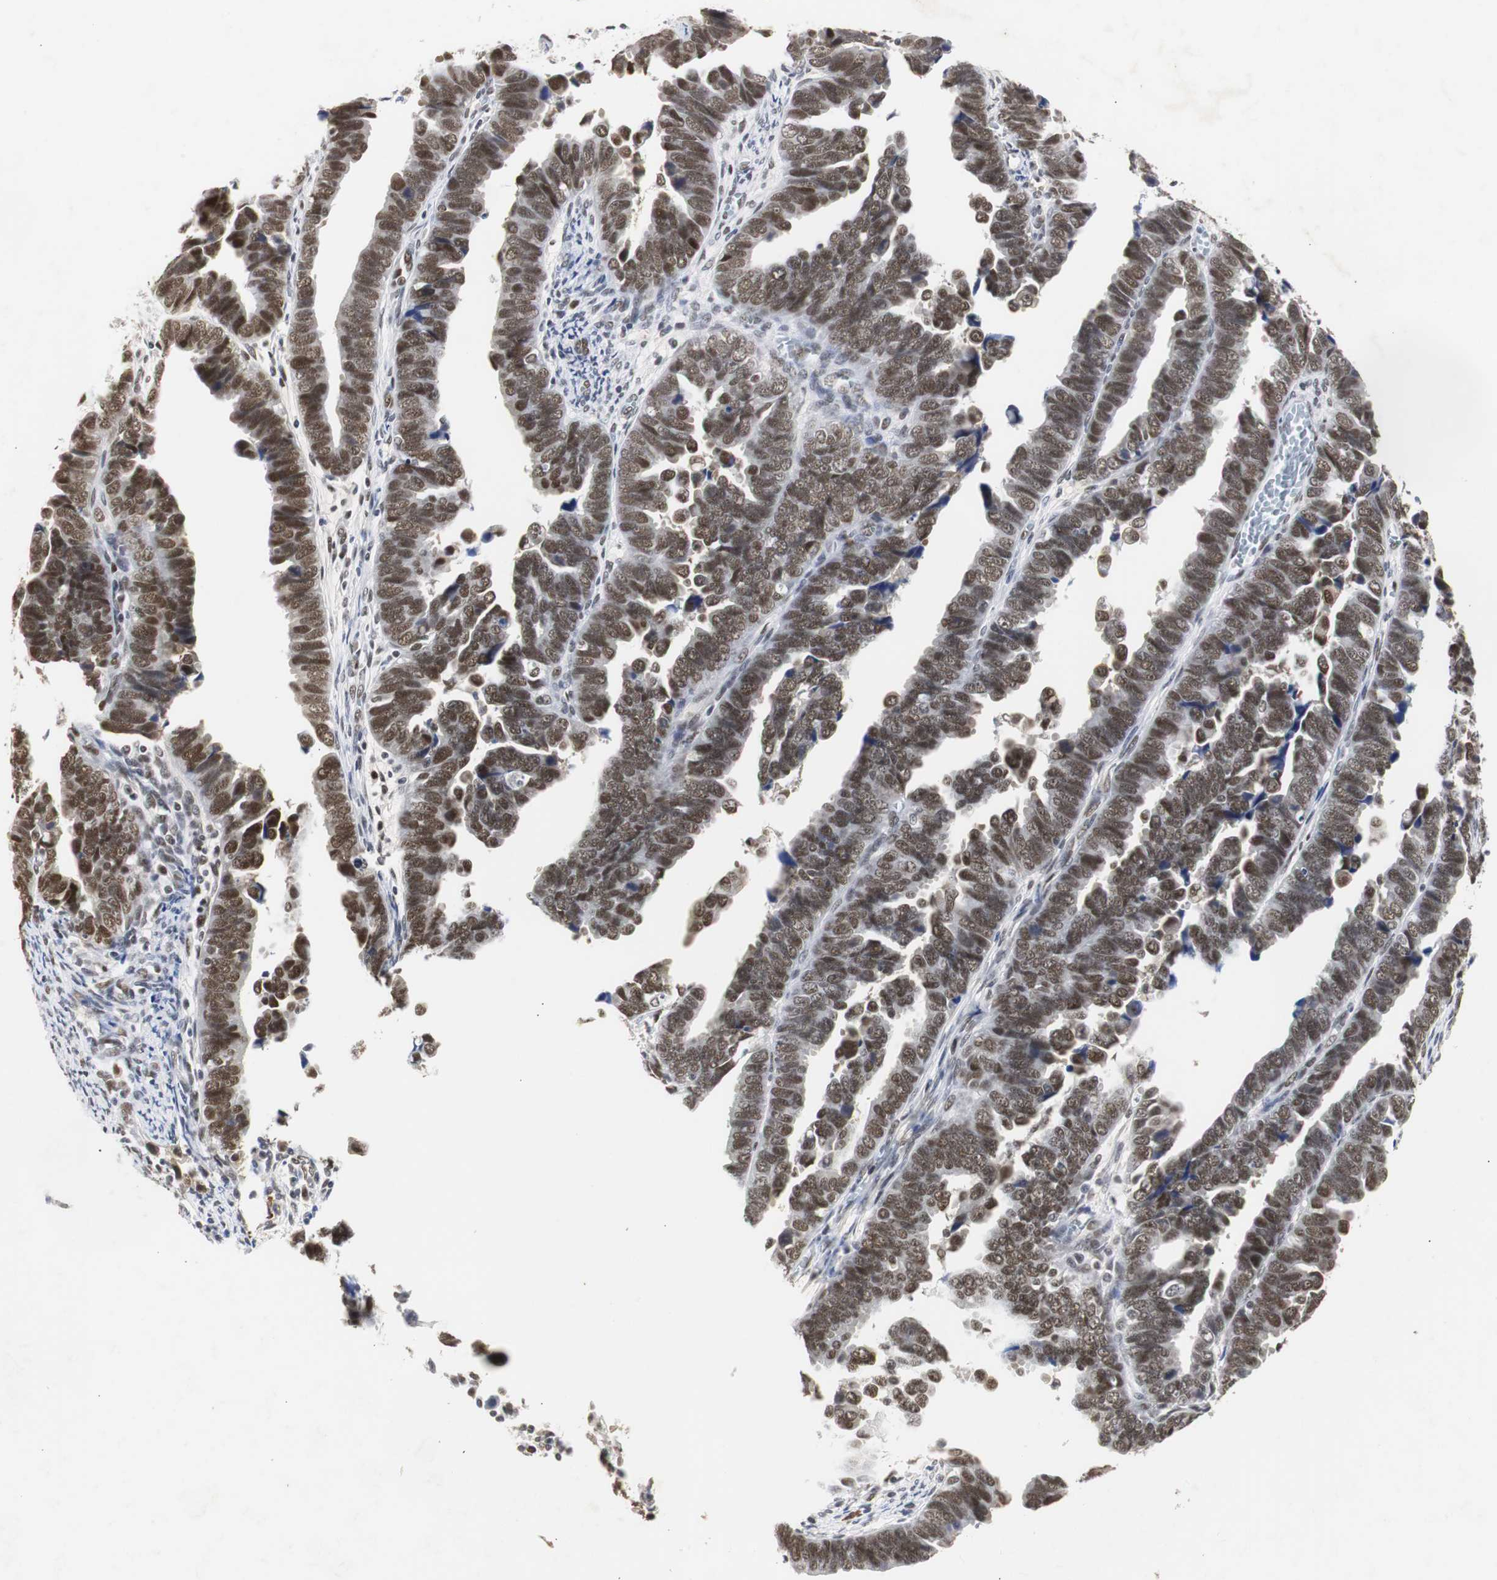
{"staining": {"intensity": "strong", "quantity": ">75%", "location": "nuclear"}, "tissue": "endometrial cancer", "cell_type": "Tumor cells", "image_type": "cancer", "snomed": [{"axis": "morphology", "description": "Adenocarcinoma, NOS"}, {"axis": "topography", "description": "Endometrium"}], "caption": "Brown immunohistochemical staining in endometrial cancer reveals strong nuclear positivity in about >75% of tumor cells. The staining is performed using DAB brown chromogen to label protein expression. The nuclei are counter-stained blue using hematoxylin.", "gene": "ZFC3H1", "patient": {"sex": "female", "age": 75}}